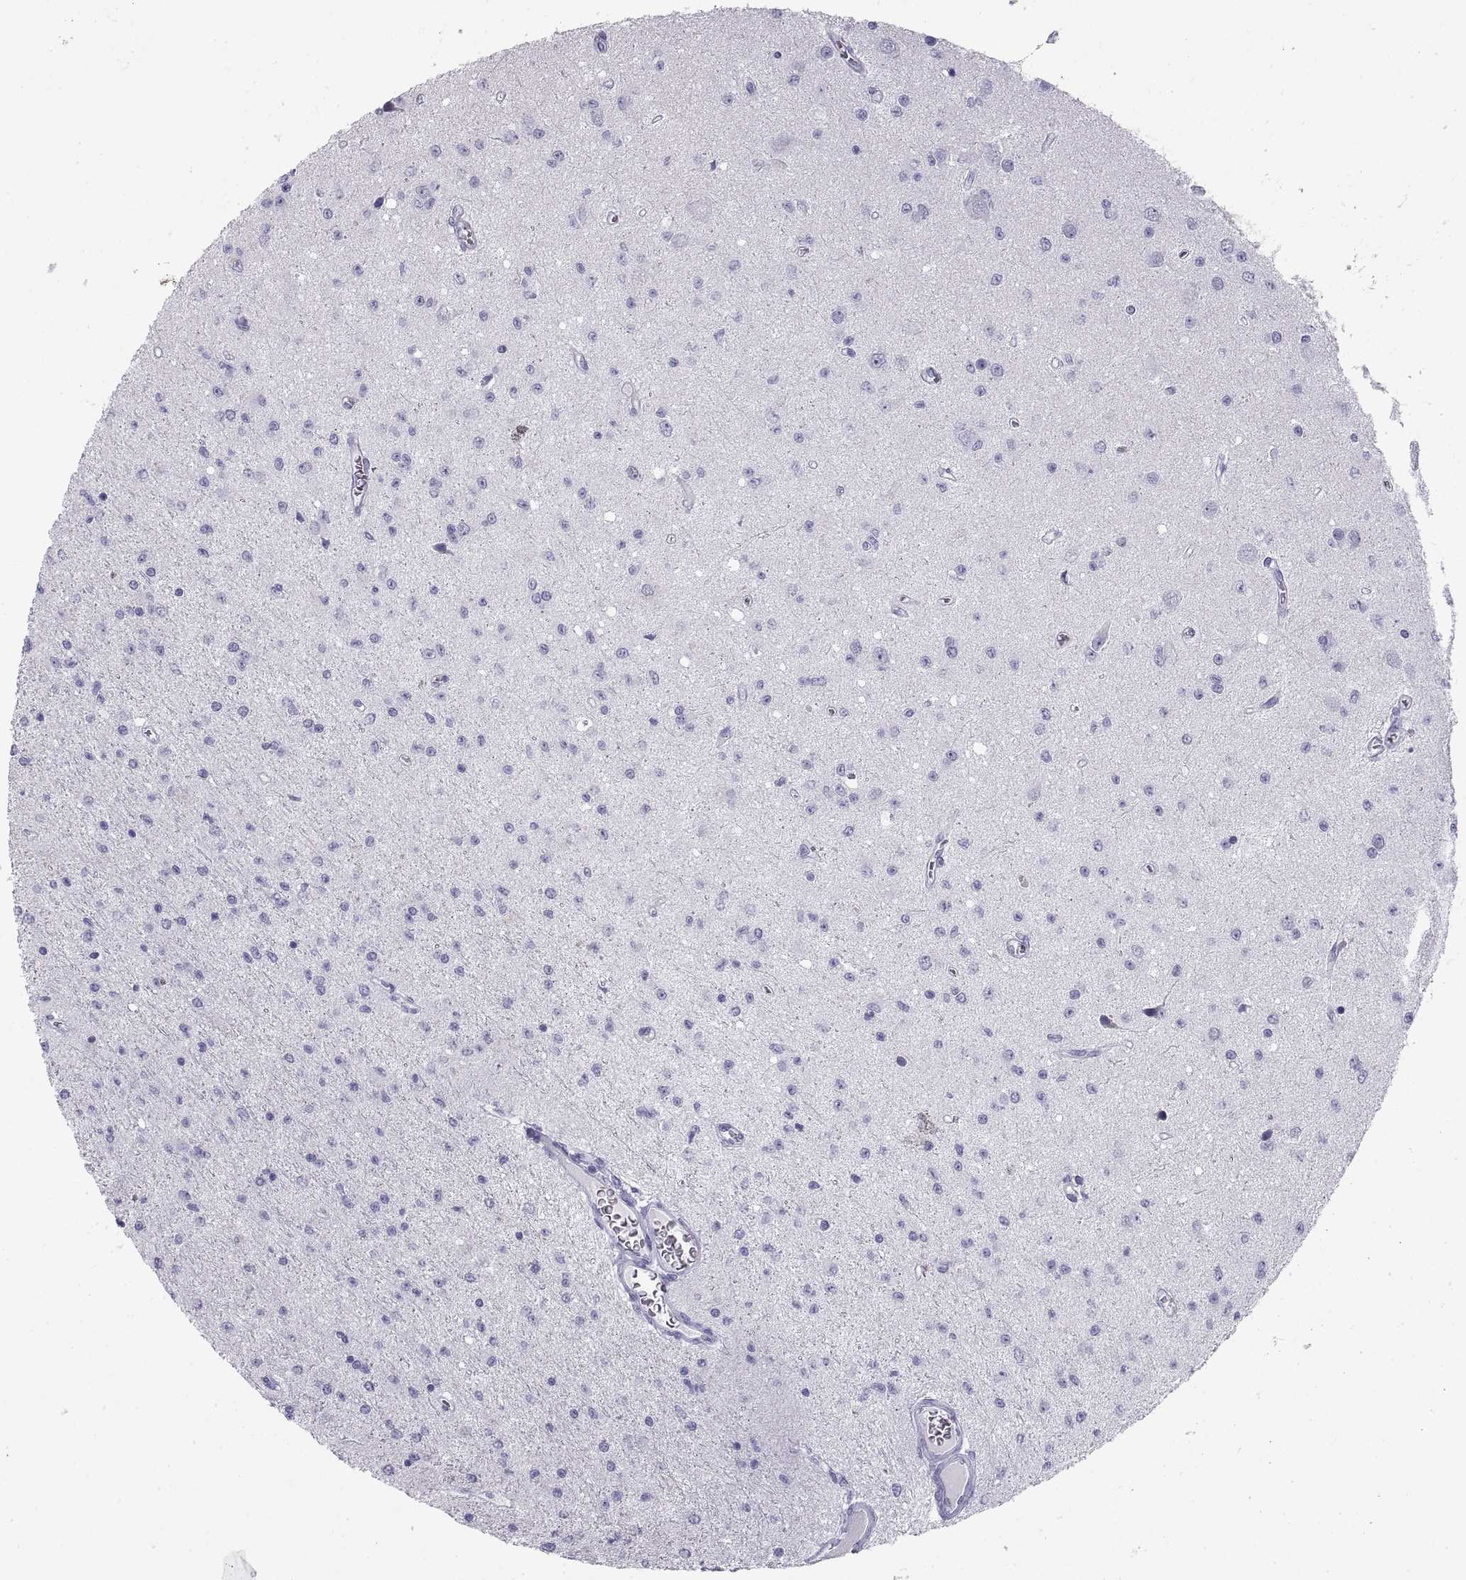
{"staining": {"intensity": "negative", "quantity": "none", "location": "none"}, "tissue": "glioma", "cell_type": "Tumor cells", "image_type": "cancer", "snomed": [{"axis": "morphology", "description": "Glioma, malignant, Low grade"}, {"axis": "topography", "description": "Brain"}], "caption": "DAB immunohistochemical staining of human malignant glioma (low-grade) displays no significant staining in tumor cells.", "gene": "CT47A10", "patient": {"sex": "female", "age": 45}}